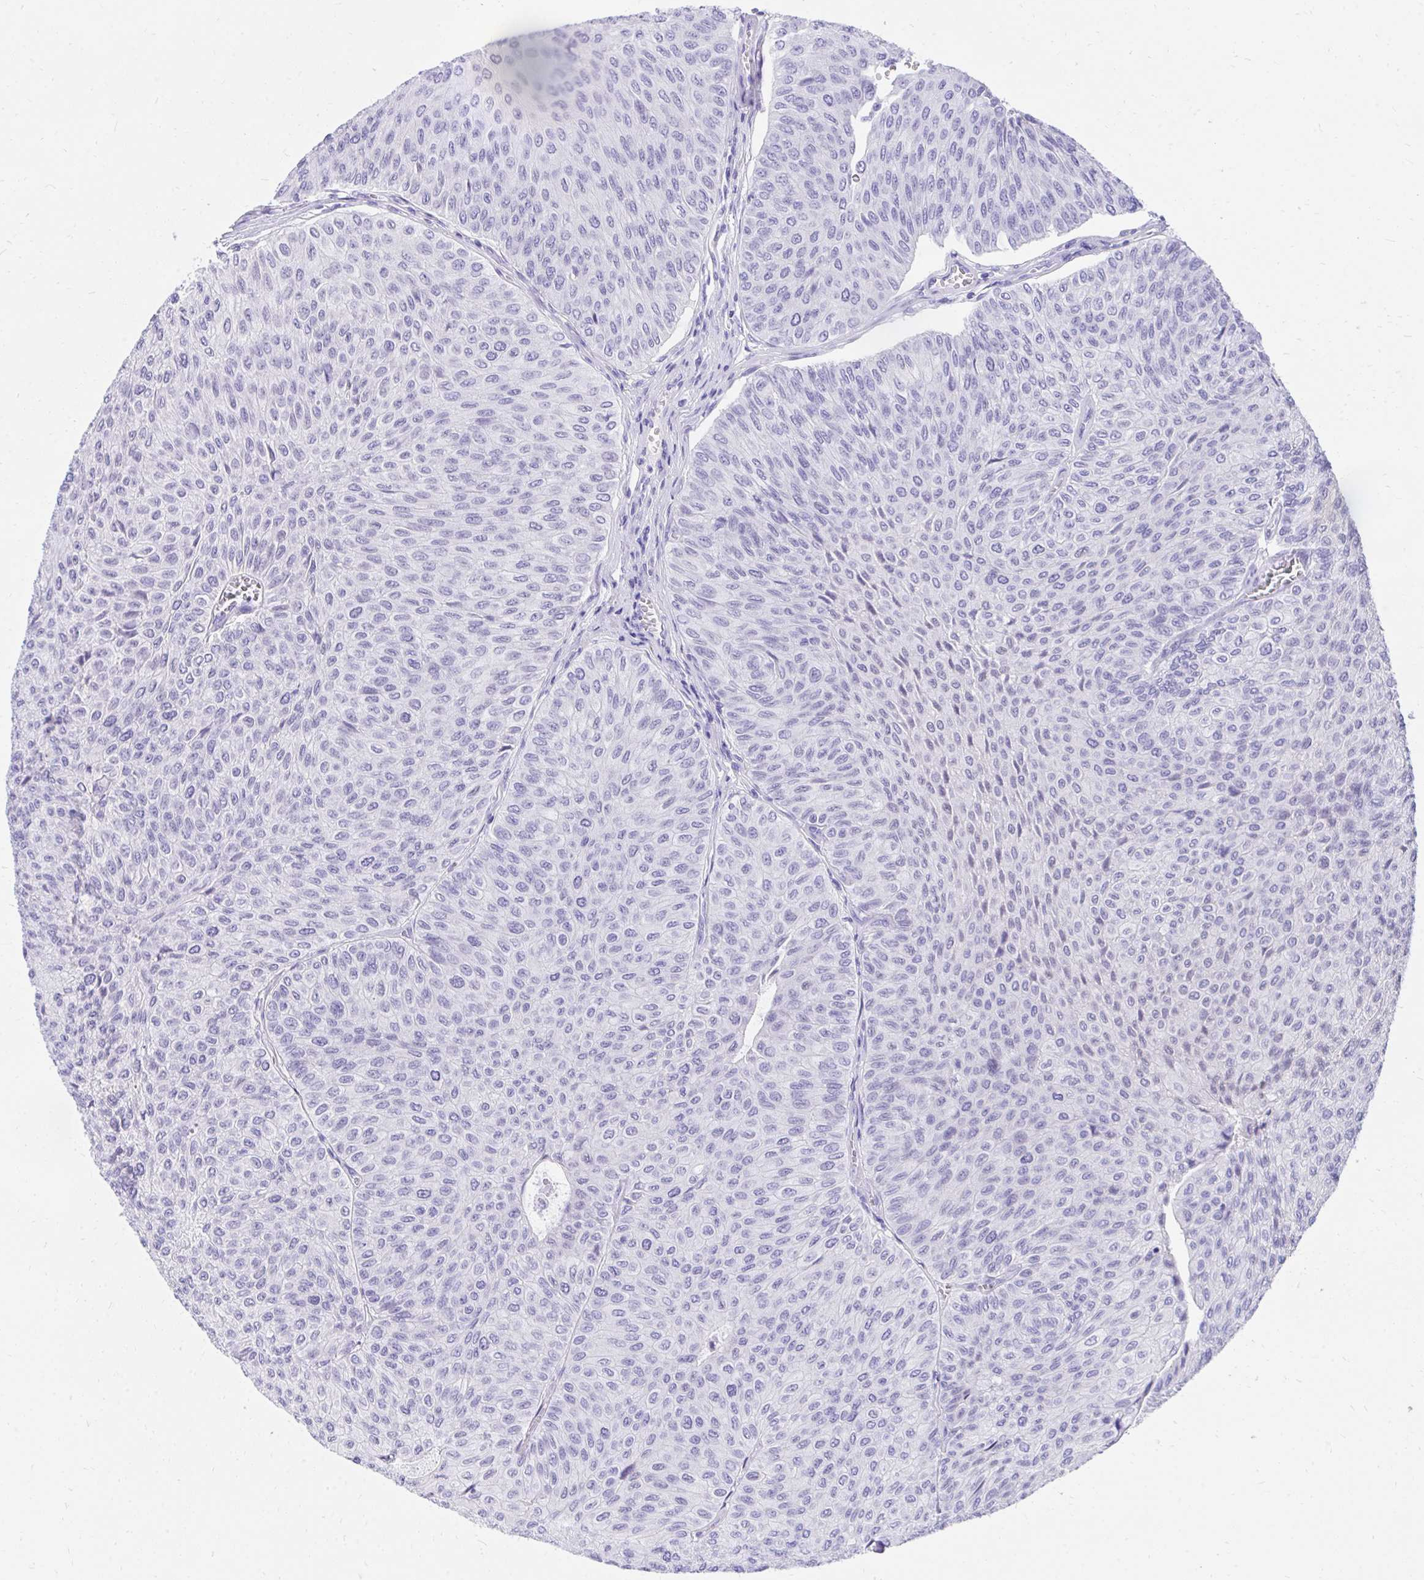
{"staining": {"intensity": "negative", "quantity": "none", "location": "none"}, "tissue": "urothelial cancer", "cell_type": "Tumor cells", "image_type": "cancer", "snomed": [{"axis": "morphology", "description": "Urothelial carcinoma, NOS"}, {"axis": "topography", "description": "Urinary bladder"}], "caption": "Immunohistochemistry (IHC) of human transitional cell carcinoma demonstrates no staining in tumor cells. The staining was performed using DAB (3,3'-diaminobenzidine) to visualize the protein expression in brown, while the nuclei were stained in blue with hematoxylin (Magnification: 20x).", "gene": "KCNN4", "patient": {"sex": "male", "age": 59}}